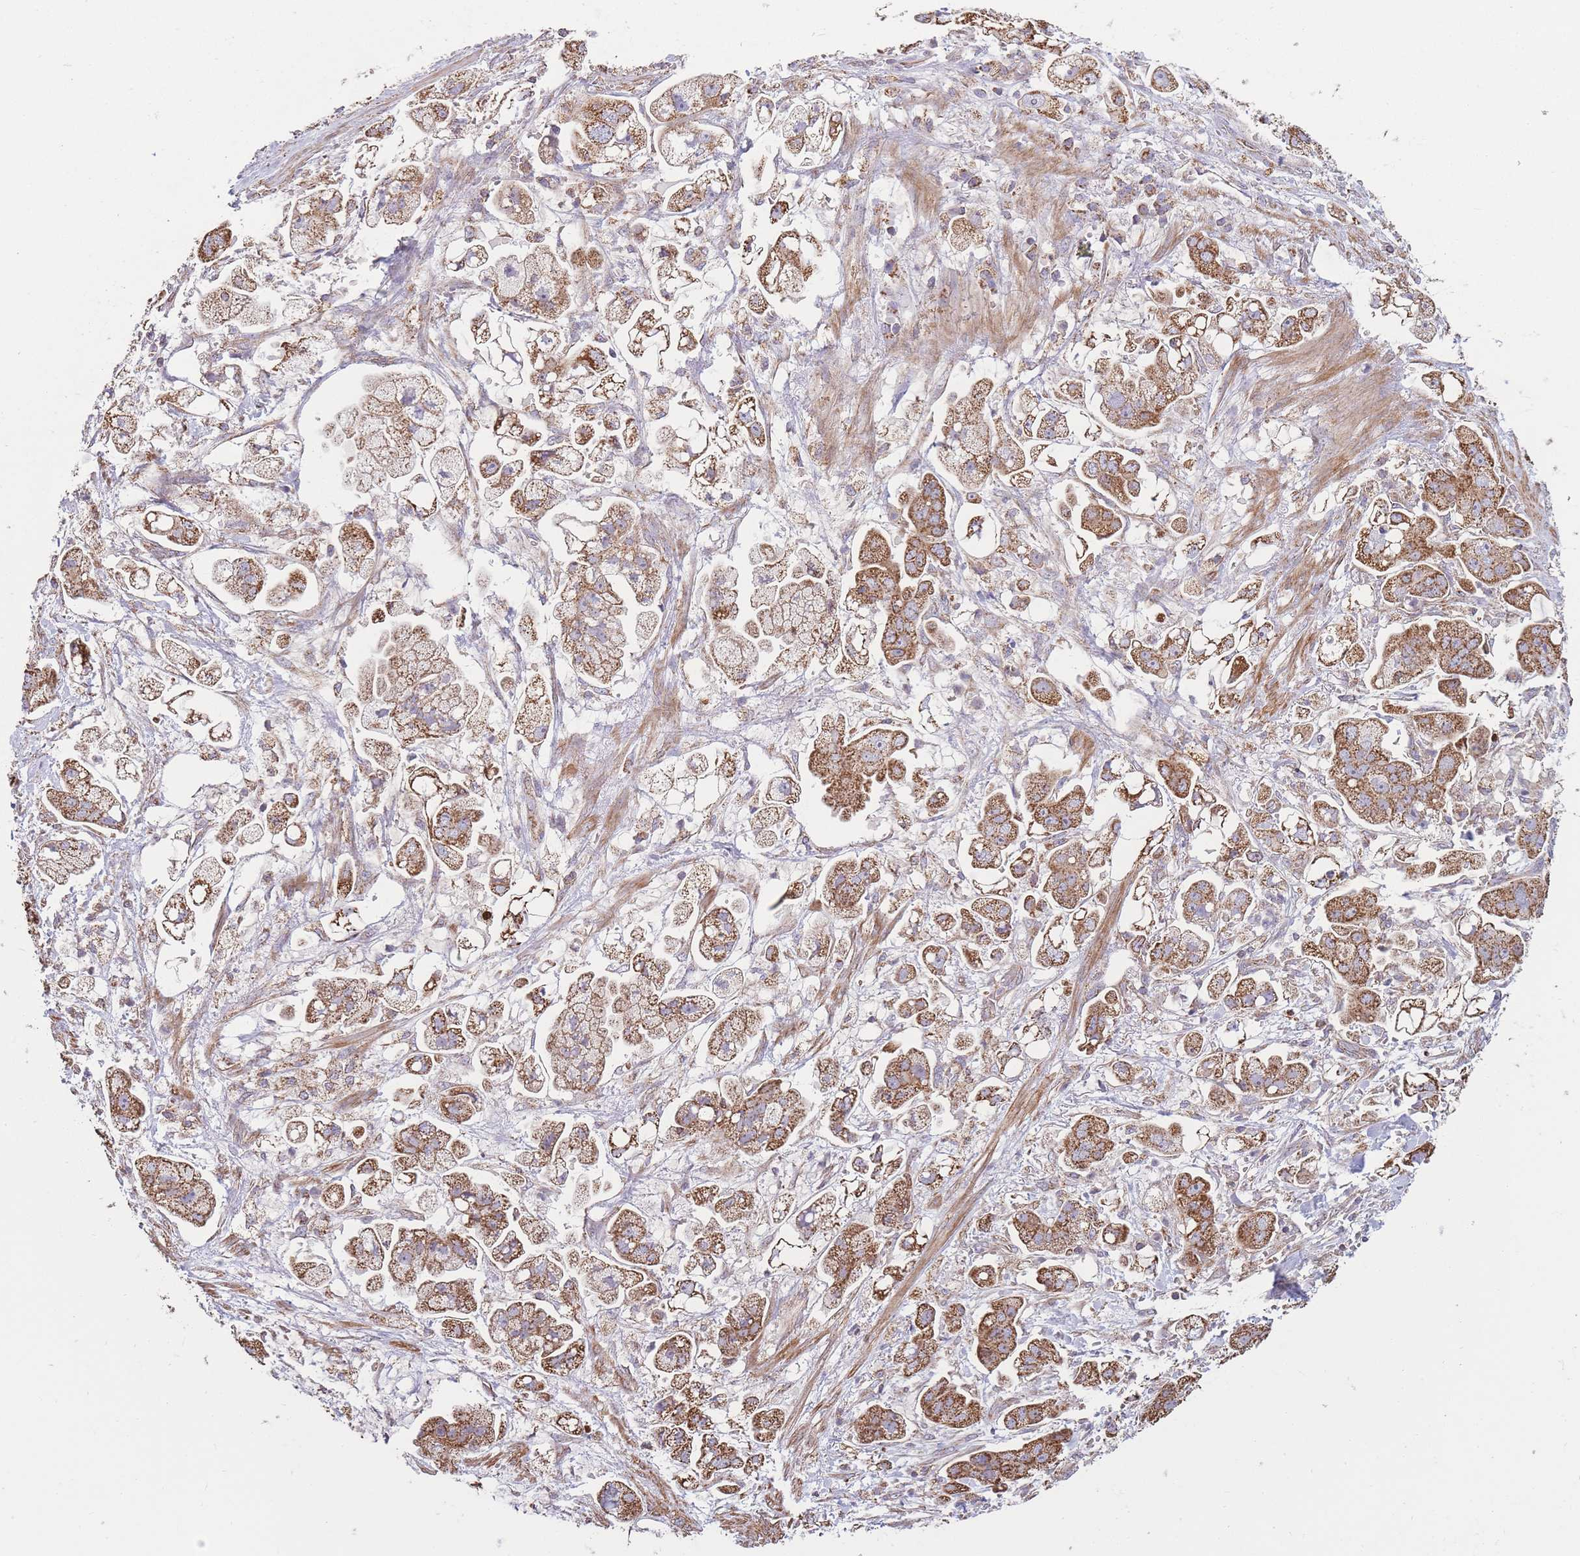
{"staining": {"intensity": "strong", "quantity": ">75%", "location": "cytoplasmic/membranous"}, "tissue": "stomach cancer", "cell_type": "Tumor cells", "image_type": "cancer", "snomed": [{"axis": "morphology", "description": "Adenocarcinoma, NOS"}, {"axis": "topography", "description": "Stomach"}], "caption": "Protein expression analysis of human stomach cancer (adenocarcinoma) reveals strong cytoplasmic/membranous positivity in approximately >75% of tumor cells.", "gene": "KIF16B", "patient": {"sex": "male", "age": 62}}